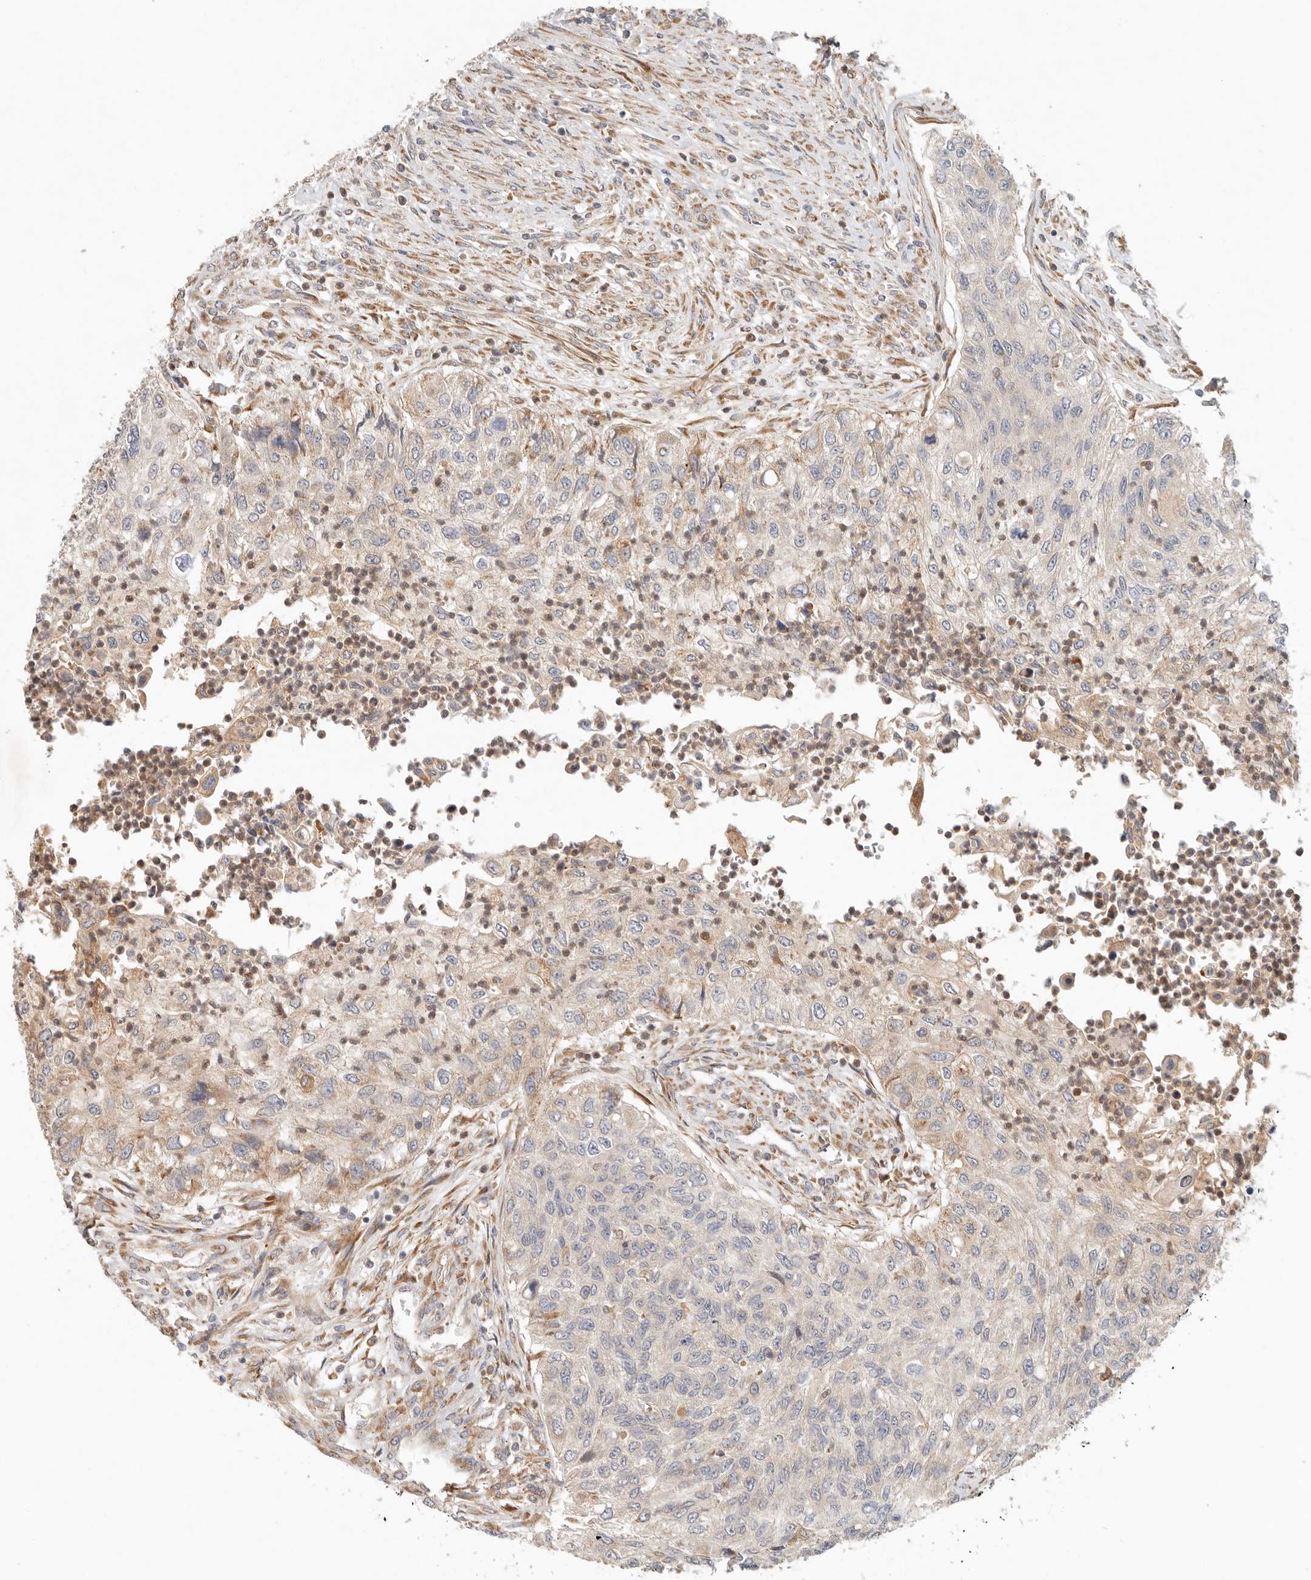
{"staining": {"intensity": "weak", "quantity": "<25%", "location": "cytoplasmic/membranous"}, "tissue": "urothelial cancer", "cell_type": "Tumor cells", "image_type": "cancer", "snomed": [{"axis": "morphology", "description": "Urothelial carcinoma, High grade"}, {"axis": "topography", "description": "Urinary bladder"}], "caption": "Tumor cells show no significant protein staining in urothelial carcinoma (high-grade).", "gene": "ARHGEF10L", "patient": {"sex": "female", "age": 60}}